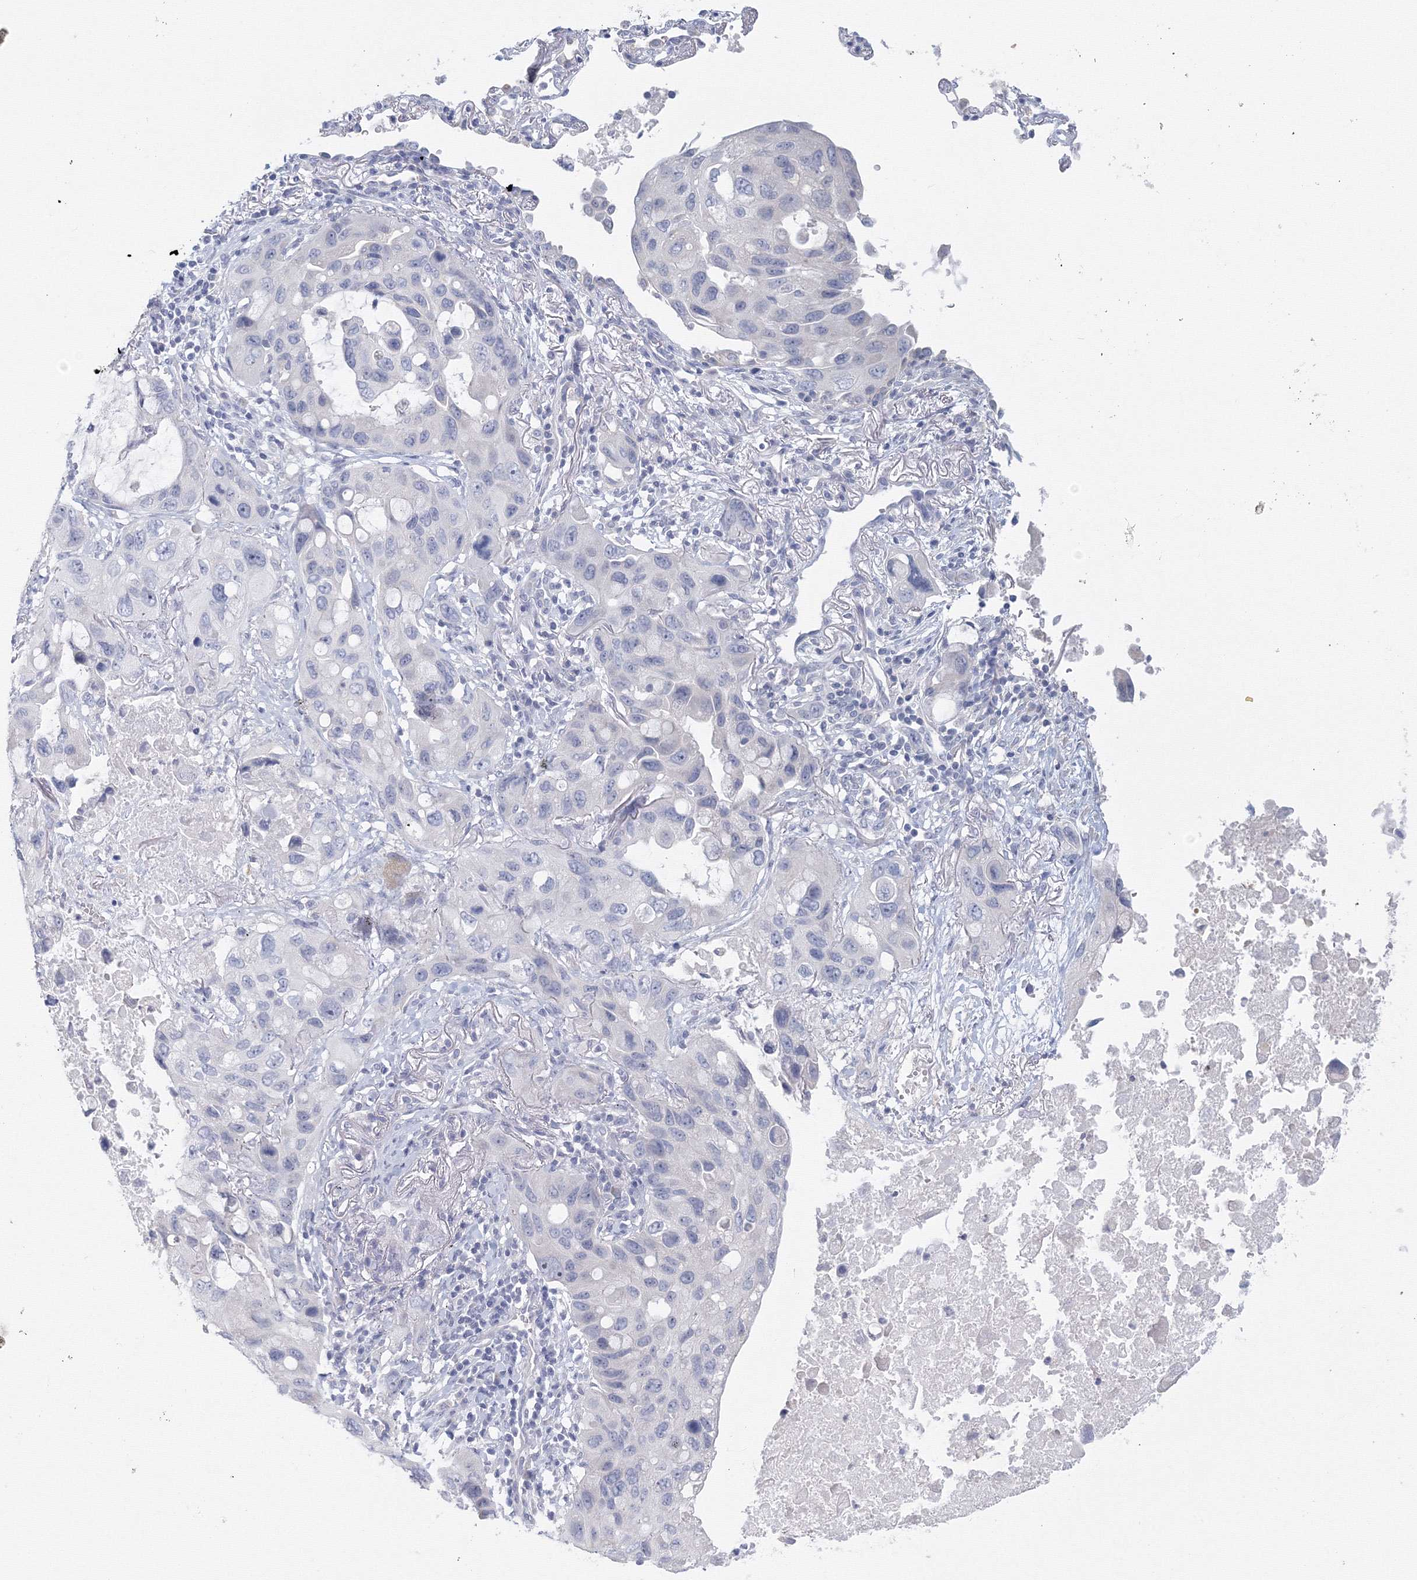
{"staining": {"intensity": "negative", "quantity": "none", "location": "none"}, "tissue": "lung cancer", "cell_type": "Tumor cells", "image_type": "cancer", "snomed": [{"axis": "morphology", "description": "Squamous cell carcinoma, NOS"}, {"axis": "topography", "description": "Lung"}], "caption": "DAB immunohistochemical staining of lung squamous cell carcinoma exhibits no significant expression in tumor cells. (Brightfield microscopy of DAB (3,3'-diaminobenzidine) immunohistochemistry (IHC) at high magnification).", "gene": "TACC2", "patient": {"sex": "female", "age": 73}}